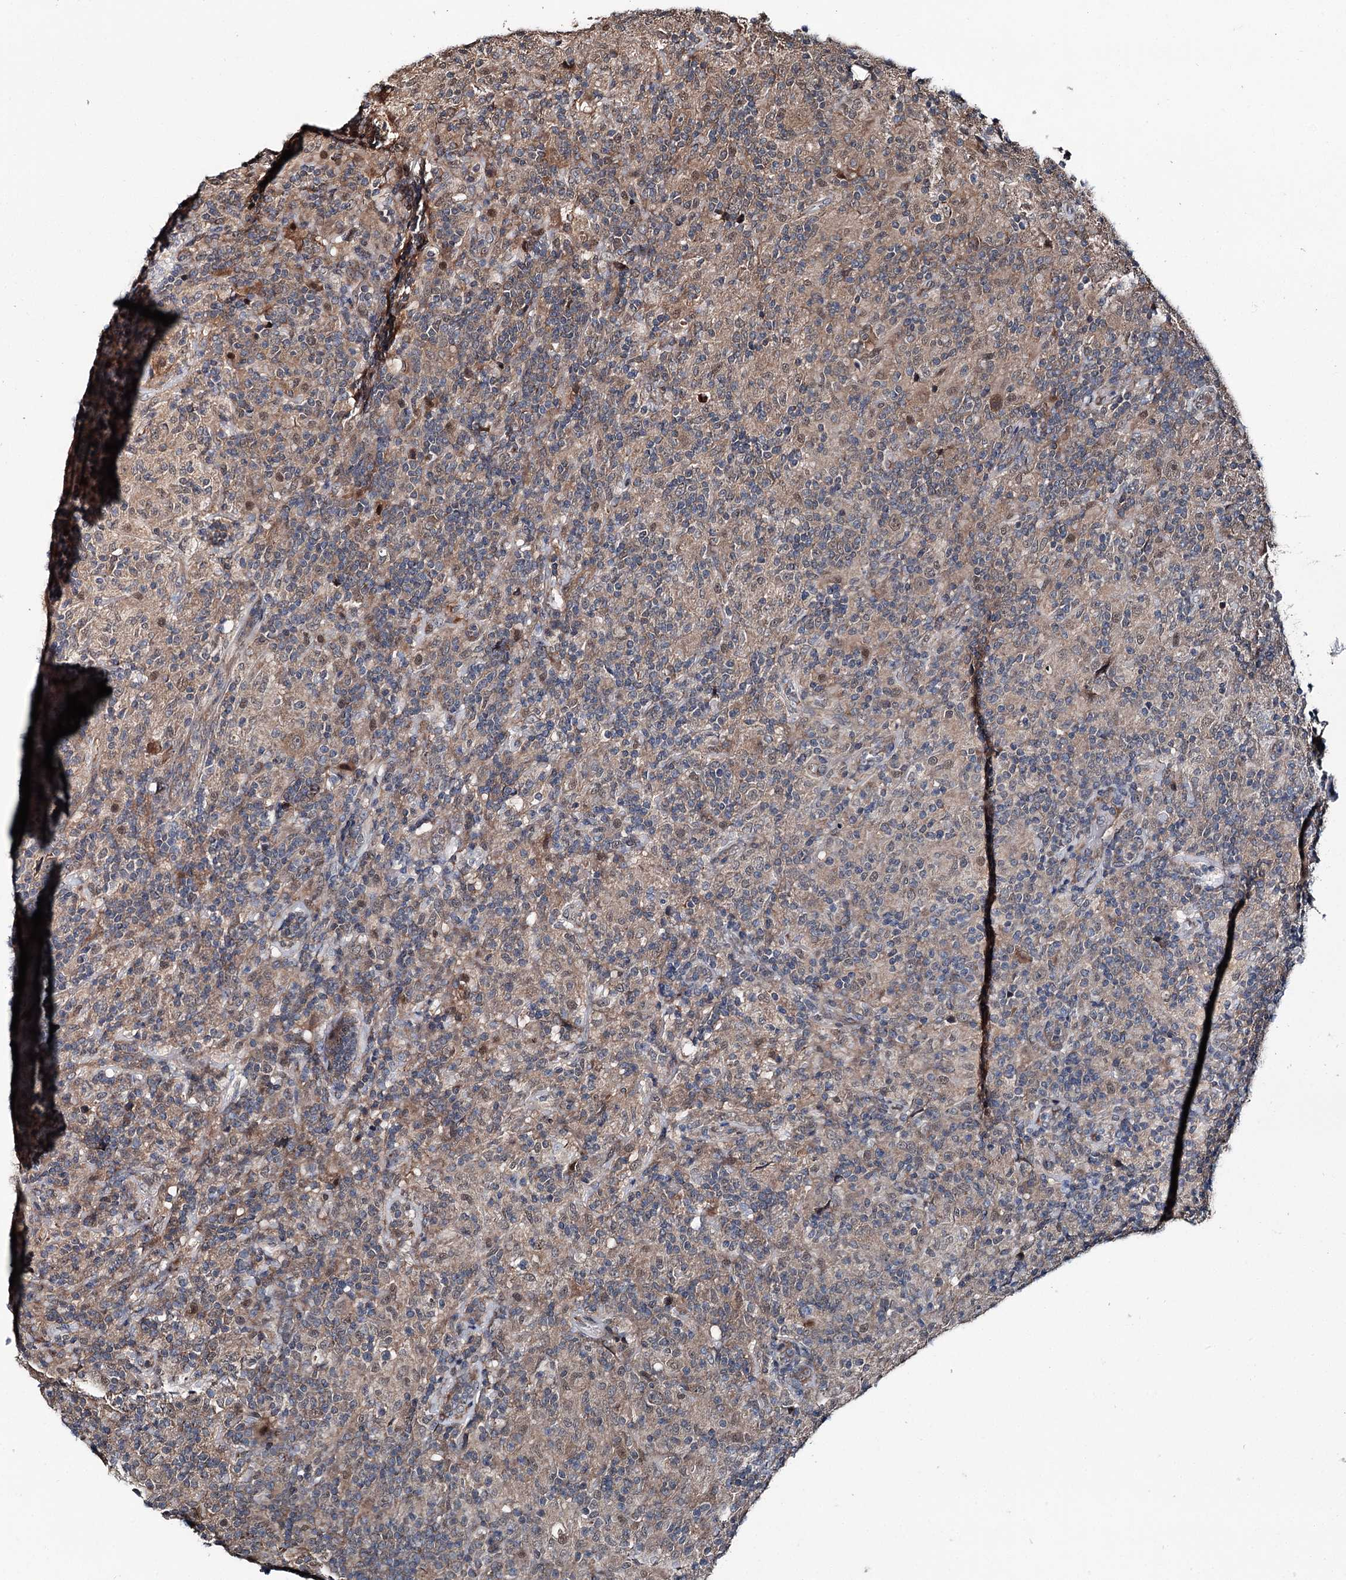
{"staining": {"intensity": "moderate", "quantity": ">75%", "location": "cytoplasmic/membranous"}, "tissue": "lymphoma", "cell_type": "Tumor cells", "image_type": "cancer", "snomed": [{"axis": "morphology", "description": "Hodgkin's disease, NOS"}, {"axis": "topography", "description": "Lymph node"}], "caption": "About >75% of tumor cells in human lymphoma exhibit moderate cytoplasmic/membranous protein staining as visualized by brown immunohistochemical staining.", "gene": "PSMD13", "patient": {"sex": "male", "age": 70}}